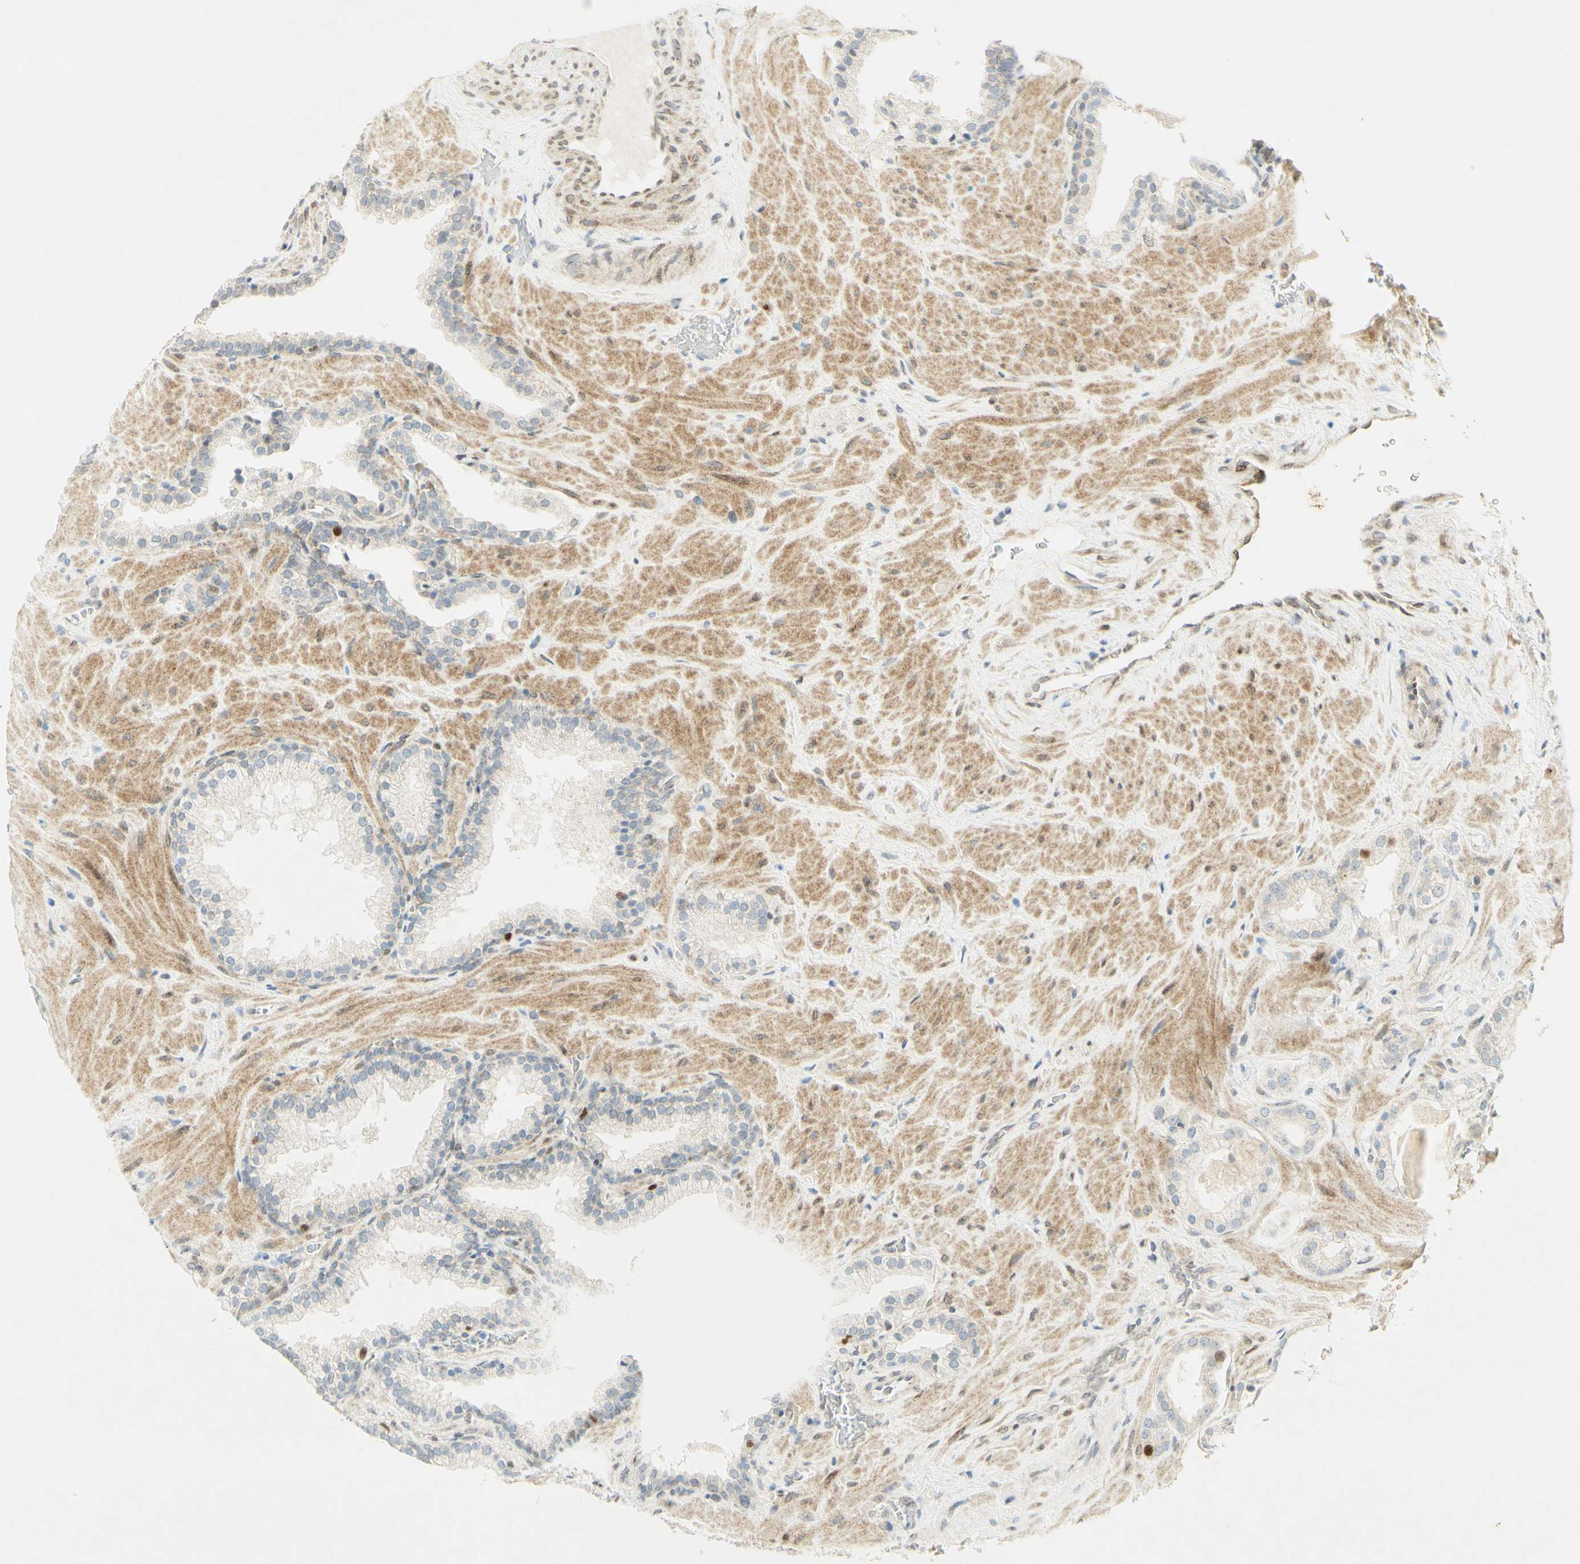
{"staining": {"intensity": "negative", "quantity": "none", "location": "none"}, "tissue": "prostate cancer", "cell_type": "Tumor cells", "image_type": "cancer", "snomed": [{"axis": "morphology", "description": "Adenocarcinoma, High grade"}, {"axis": "topography", "description": "Prostate"}], "caption": "High magnification brightfield microscopy of adenocarcinoma (high-grade) (prostate) stained with DAB (3,3'-diaminobenzidine) (brown) and counterstained with hematoxylin (blue): tumor cells show no significant expression.", "gene": "E2F1", "patient": {"sex": "male", "age": 64}}